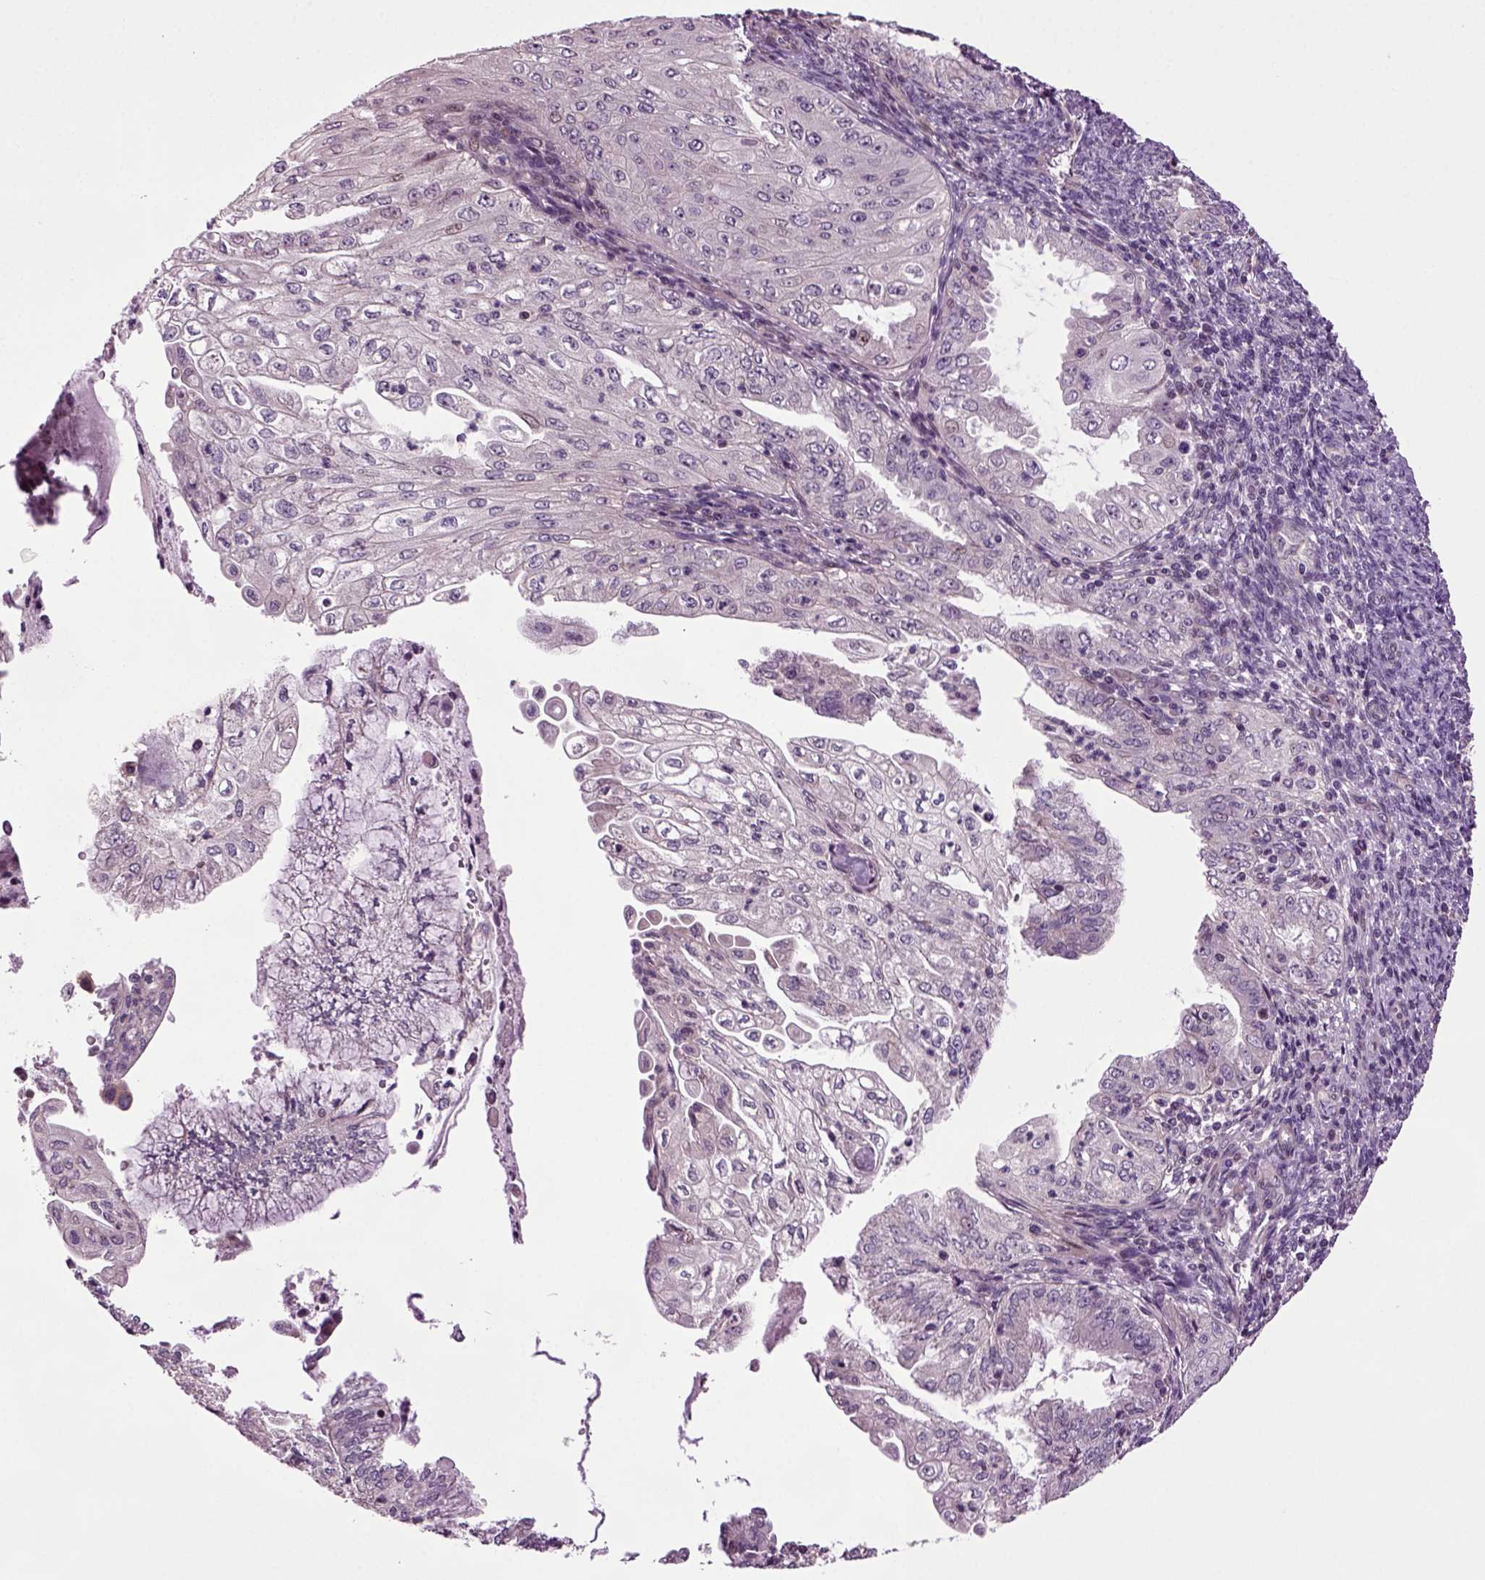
{"staining": {"intensity": "negative", "quantity": "none", "location": "none"}, "tissue": "endometrial cancer", "cell_type": "Tumor cells", "image_type": "cancer", "snomed": [{"axis": "morphology", "description": "Adenocarcinoma, NOS"}, {"axis": "topography", "description": "Endometrium"}], "caption": "Tumor cells show no significant protein staining in endometrial adenocarcinoma.", "gene": "HAGHL", "patient": {"sex": "female", "age": 55}}